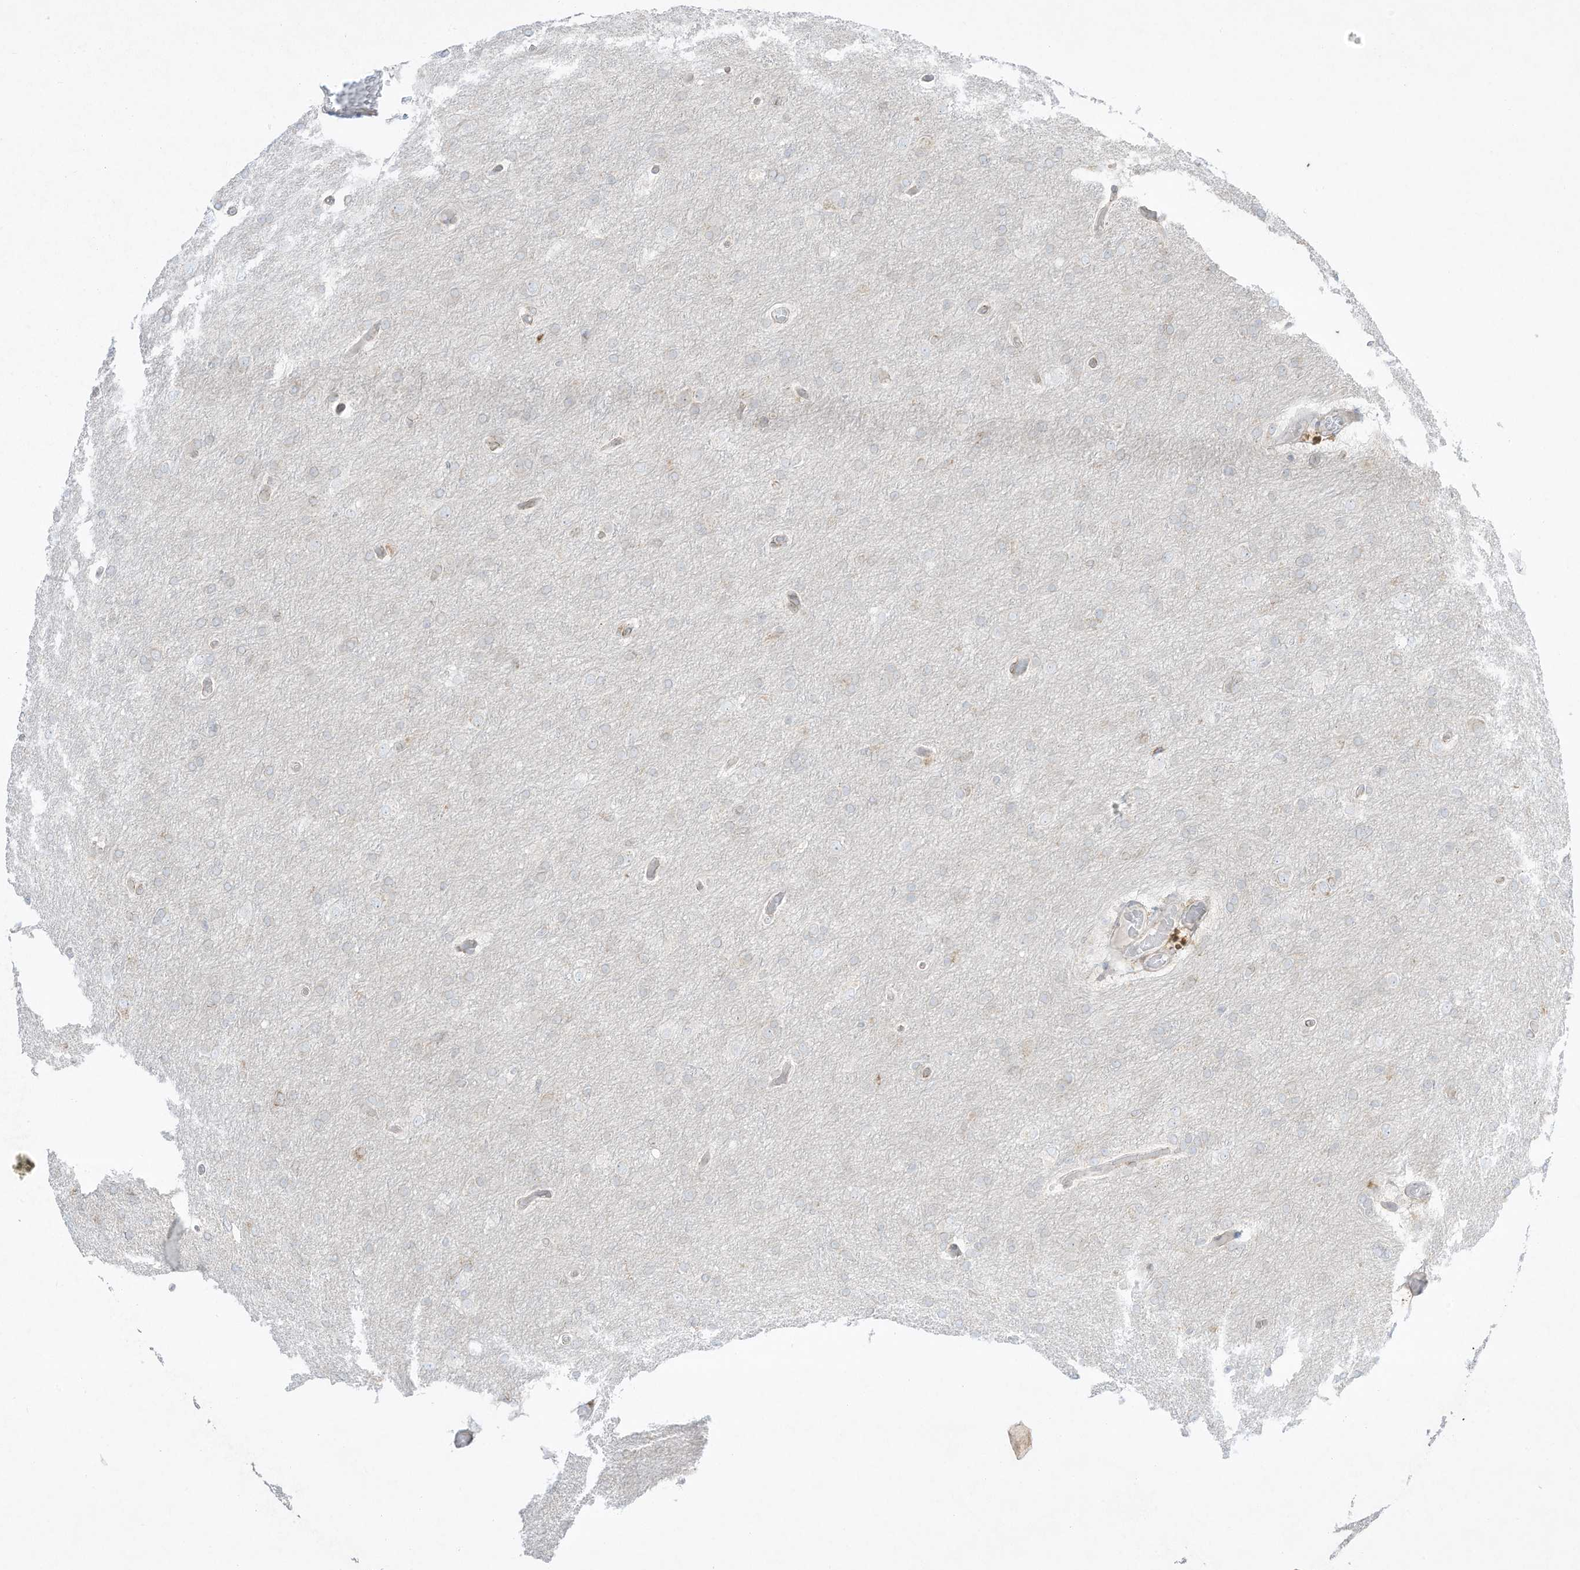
{"staining": {"intensity": "negative", "quantity": "none", "location": "none"}, "tissue": "glioma", "cell_type": "Tumor cells", "image_type": "cancer", "snomed": [{"axis": "morphology", "description": "Glioma, malignant, High grade"}, {"axis": "topography", "description": "Cerebral cortex"}], "caption": "Tumor cells are negative for protein expression in human malignant high-grade glioma.", "gene": "PTK6", "patient": {"sex": "female", "age": 36}}